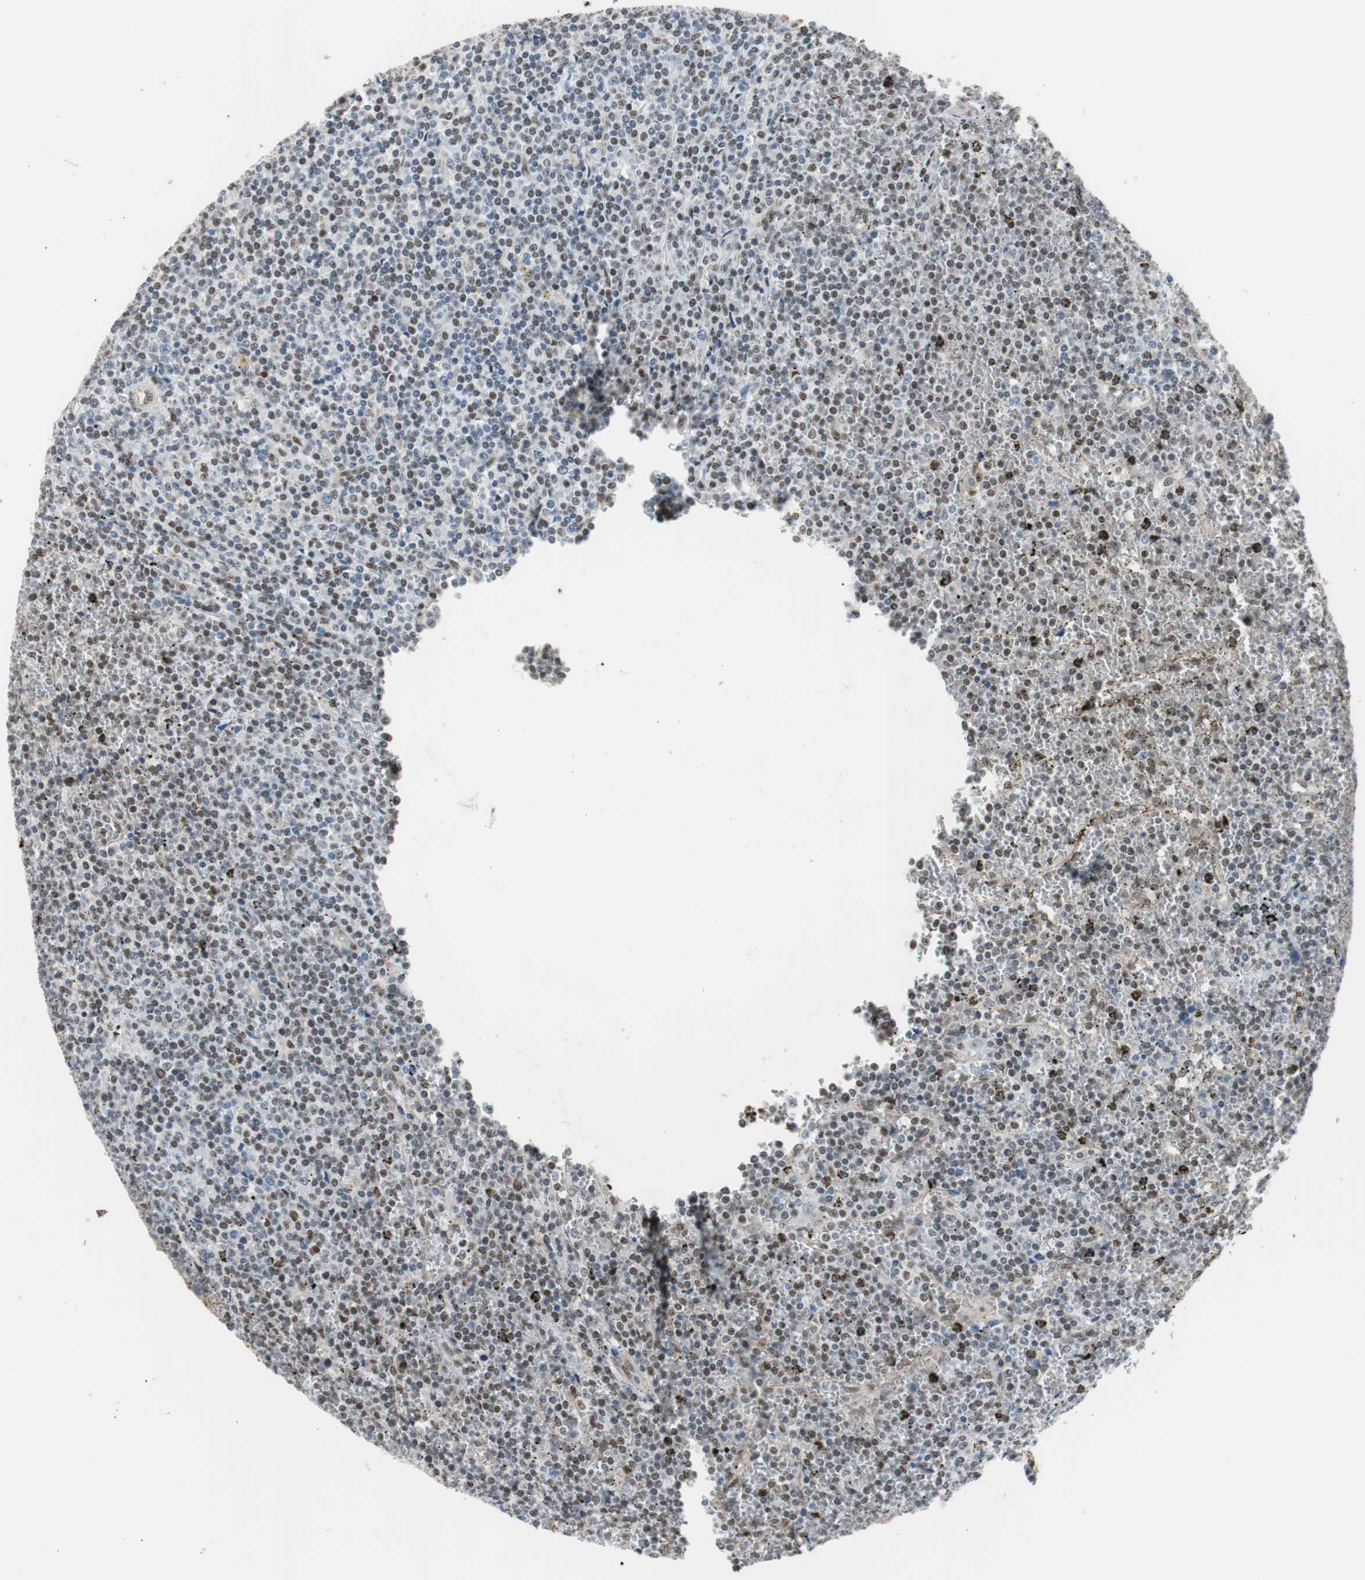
{"staining": {"intensity": "weak", "quantity": "25%-75%", "location": "nuclear"}, "tissue": "lymphoma", "cell_type": "Tumor cells", "image_type": "cancer", "snomed": [{"axis": "morphology", "description": "Malignant lymphoma, non-Hodgkin's type, Low grade"}, {"axis": "topography", "description": "Spleen"}], "caption": "The micrograph shows immunohistochemical staining of low-grade malignant lymphoma, non-Hodgkin's type. There is weak nuclear expression is present in about 25%-75% of tumor cells. The staining is performed using DAB brown chromogen to label protein expression. The nuclei are counter-stained blue using hematoxylin.", "gene": "PML", "patient": {"sex": "female", "age": 19}}